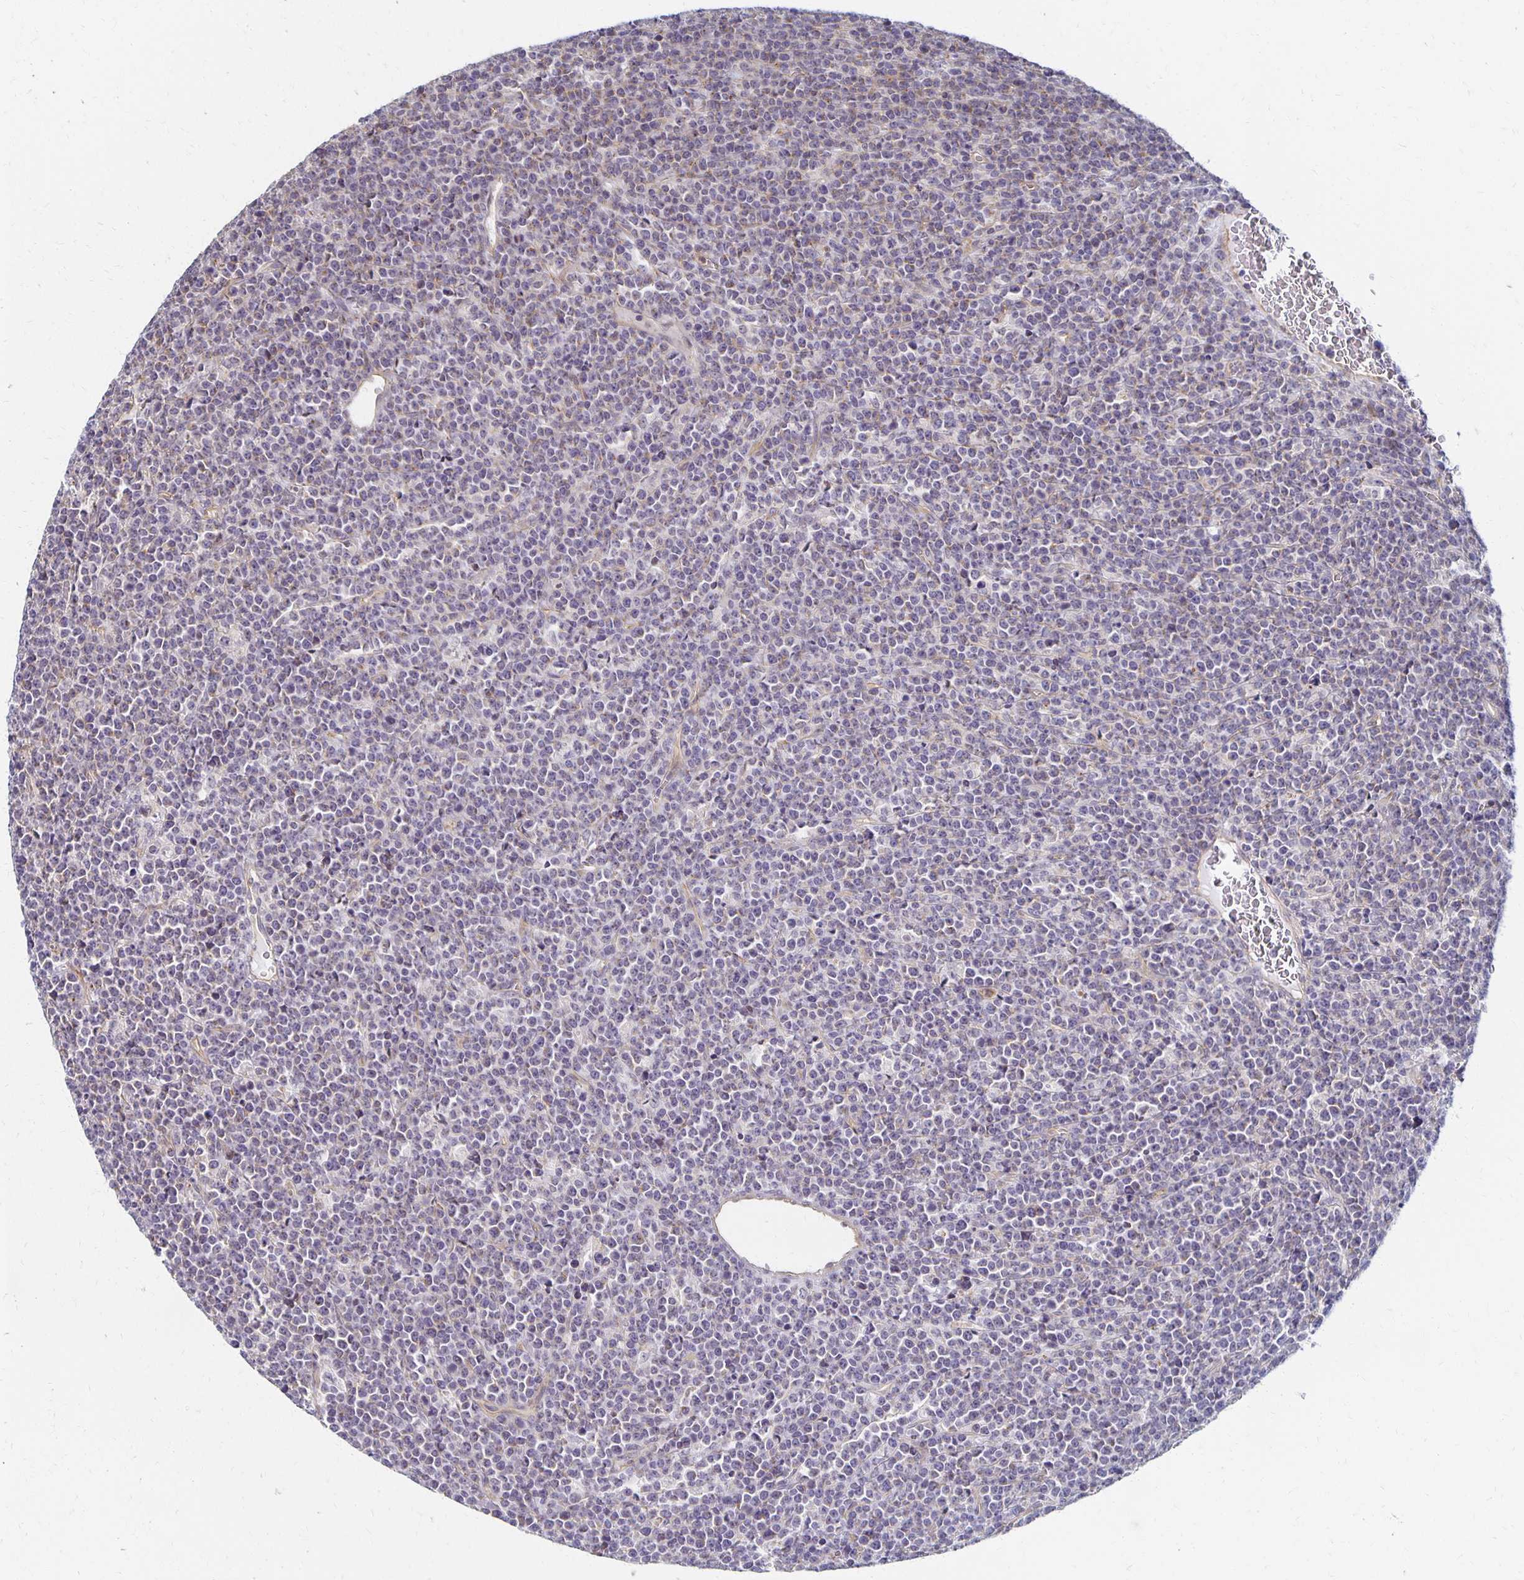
{"staining": {"intensity": "negative", "quantity": "none", "location": "none"}, "tissue": "lymphoma", "cell_type": "Tumor cells", "image_type": "cancer", "snomed": [{"axis": "morphology", "description": "Malignant lymphoma, non-Hodgkin's type, High grade"}, {"axis": "topography", "description": "Ovary"}], "caption": "The histopathology image displays no staining of tumor cells in malignant lymphoma, non-Hodgkin's type (high-grade). Nuclei are stained in blue.", "gene": "SORL1", "patient": {"sex": "female", "age": 56}}